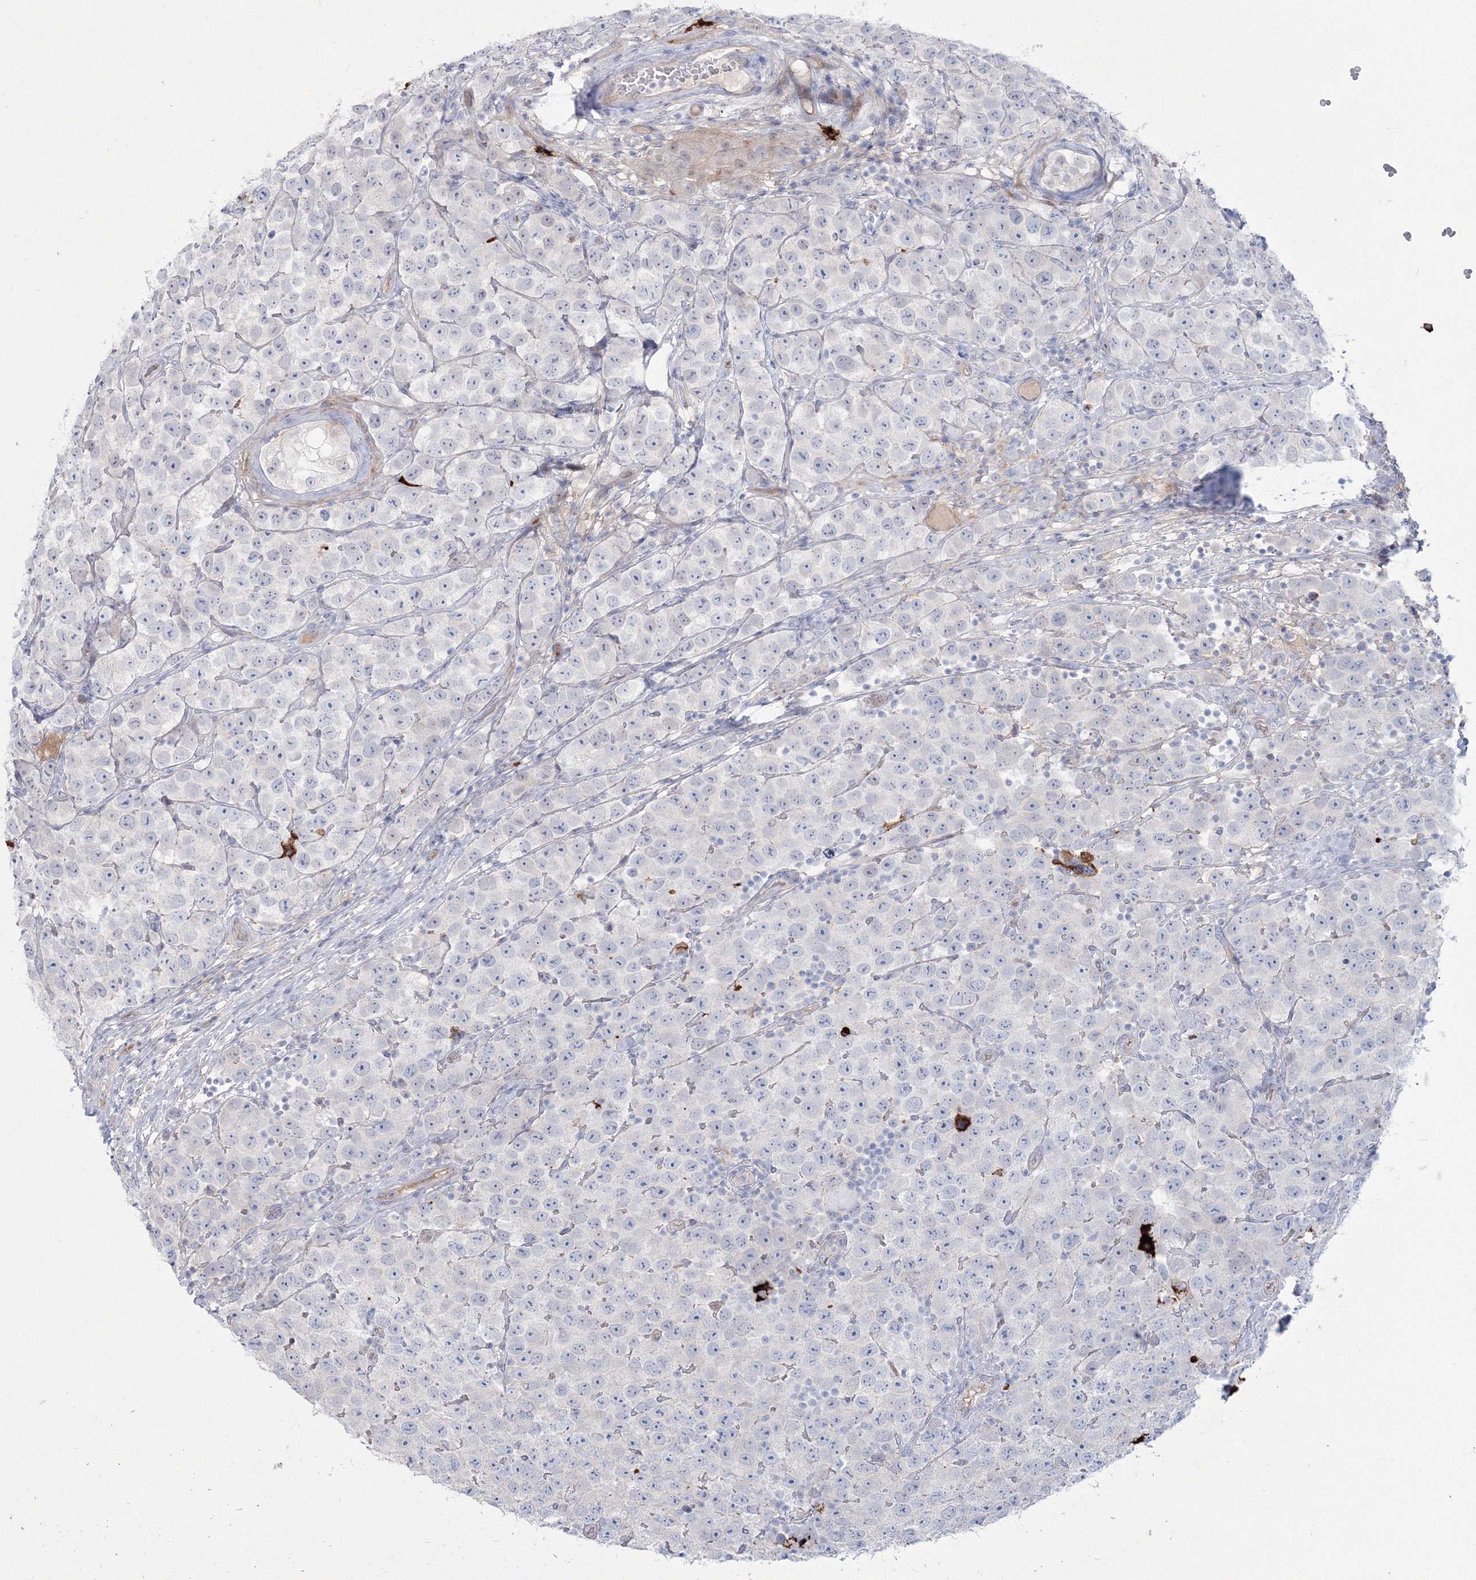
{"staining": {"intensity": "negative", "quantity": "none", "location": "none"}, "tissue": "testis cancer", "cell_type": "Tumor cells", "image_type": "cancer", "snomed": [{"axis": "morphology", "description": "Seminoma, NOS"}, {"axis": "topography", "description": "Testis"}], "caption": "Image shows no protein expression in tumor cells of seminoma (testis) tissue. (Immunohistochemistry (ihc), brightfield microscopy, high magnification).", "gene": "HYAL2", "patient": {"sex": "male", "age": 28}}